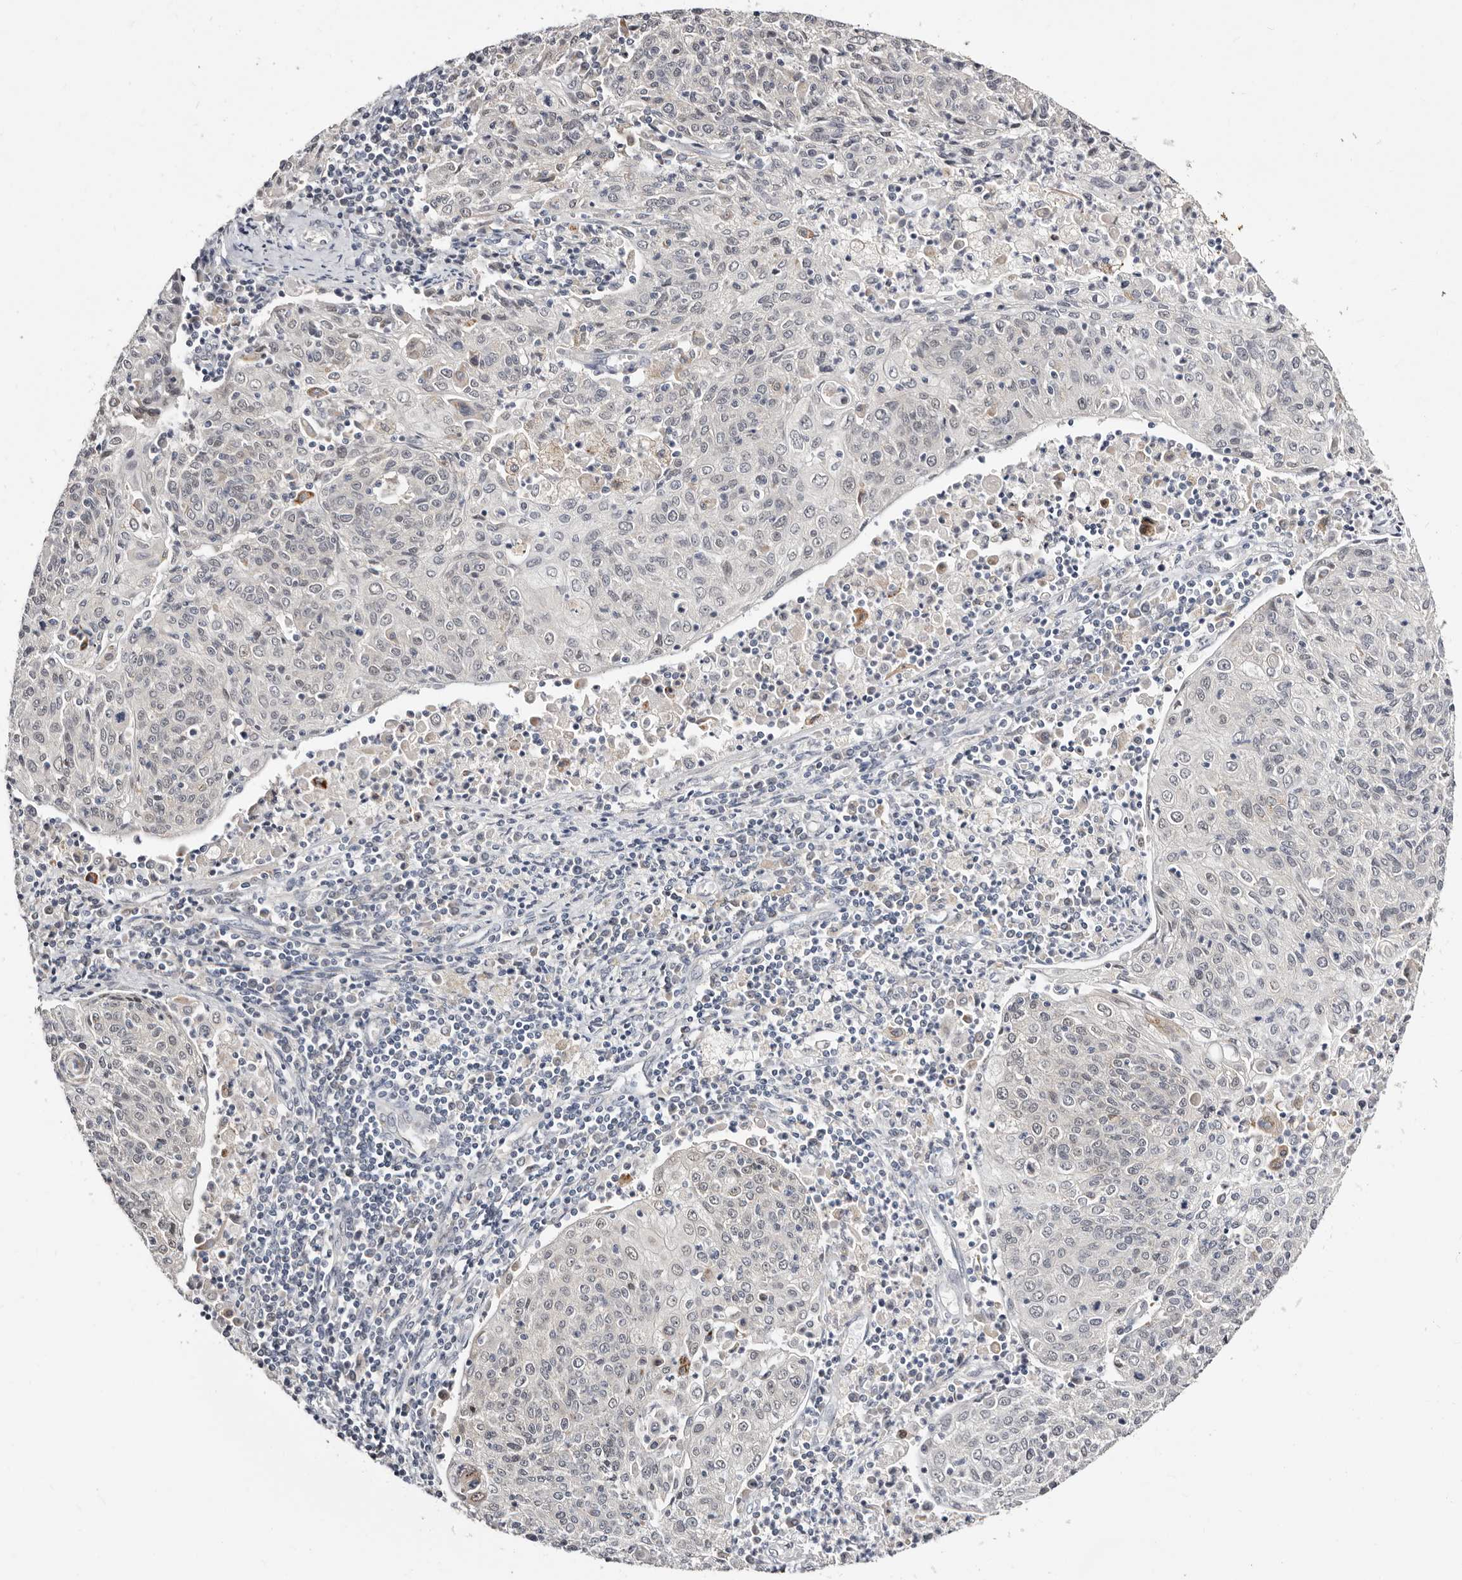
{"staining": {"intensity": "negative", "quantity": "none", "location": "none"}, "tissue": "cervical cancer", "cell_type": "Tumor cells", "image_type": "cancer", "snomed": [{"axis": "morphology", "description": "Squamous cell carcinoma, NOS"}, {"axis": "topography", "description": "Cervix"}], "caption": "Photomicrograph shows no significant protein expression in tumor cells of cervical squamous cell carcinoma.", "gene": "KLHL4", "patient": {"sex": "female", "age": 48}}